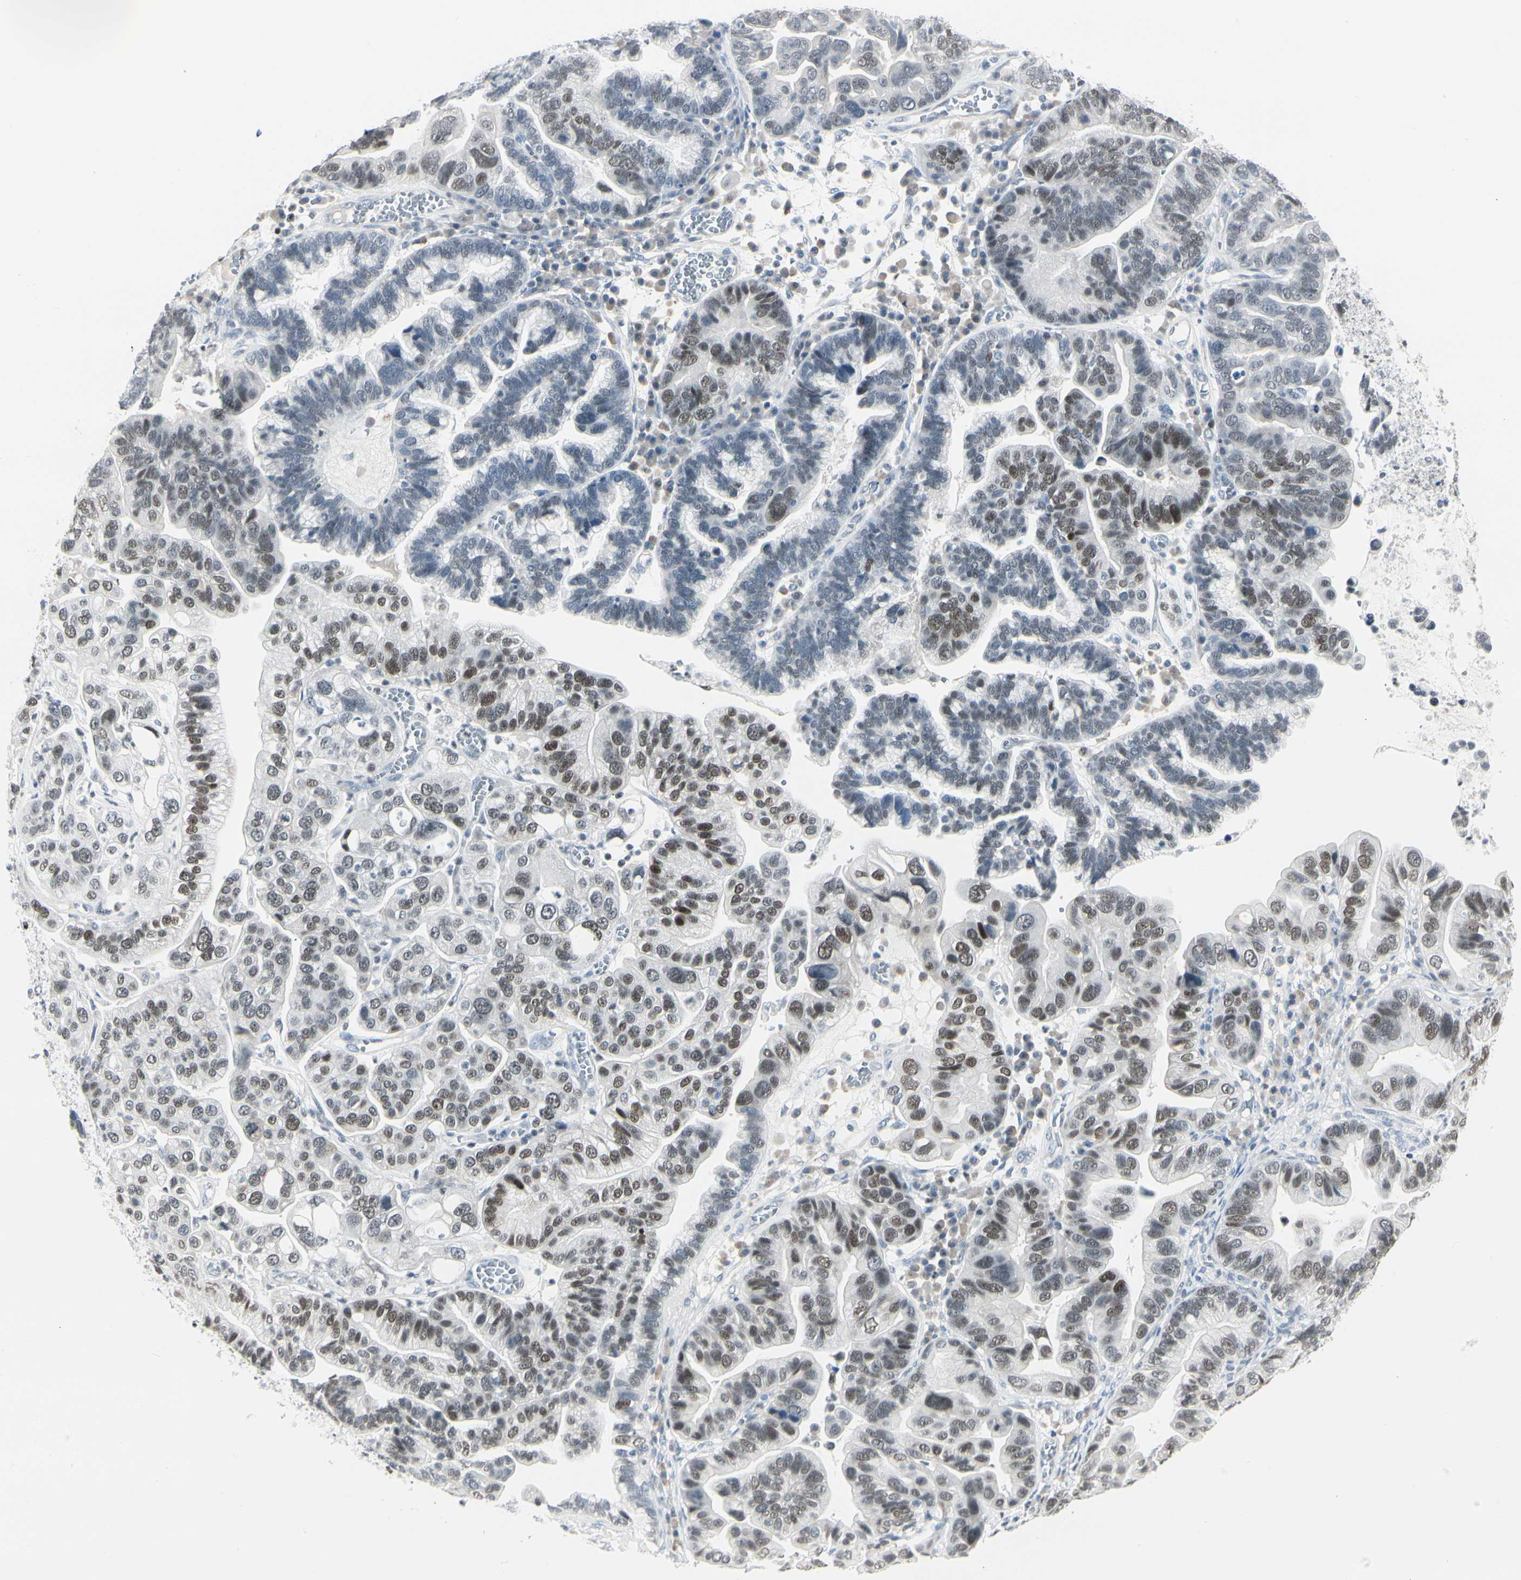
{"staining": {"intensity": "moderate", "quantity": "25%-75%", "location": "nuclear"}, "tissue": "ovarian cancer", "cell_type": "Tumor cells", "image_type": "cancer", "snomed": [{"axis": "morphology", "description": "Cystadenocarcinoma, serous, NOS"}, {"axis": "topography", "description": "Ovary"}], "caption": "IHC micrograph of human ovarian cancer (serous cystadenocarcinoma) stained for a protein (brown), which exhibits medium levels of moderate nuclear expression in approximately 25%-75% of tumor cells.", "gene": "ZBTB7B", "patient": {"sex": "female", "age": 56}}